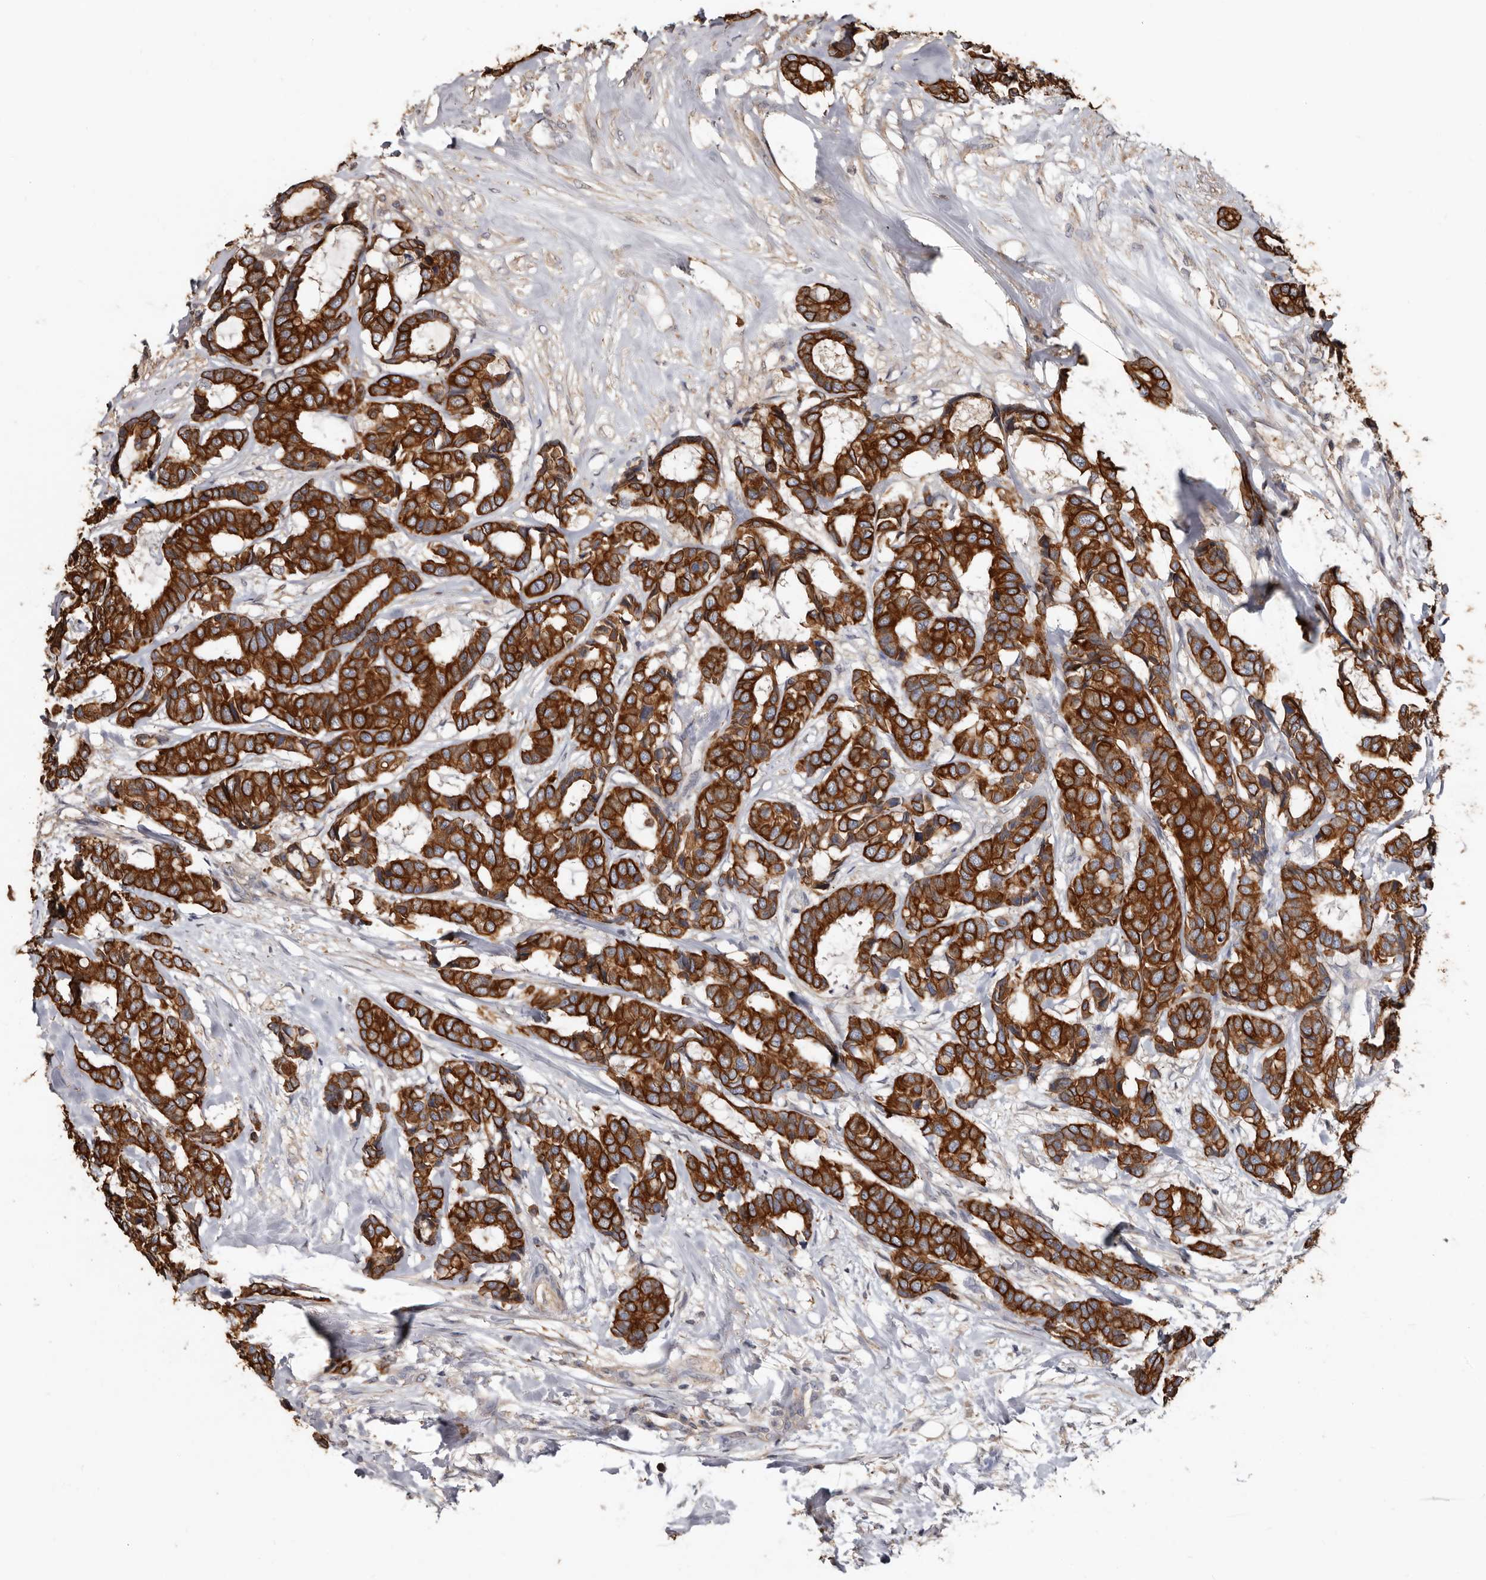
{"staining": {"intensity": "strong", "quantity": ">75%", "location": "cytoplasmic/membranous"}, "tissue": "breast cancer", "cell_type": "Tumor cells", "image_type": "cancer", "snomed": [{"axis": "morphology", "description": "Duct carcinoma"}, {"axis": "topography", "description": "Breast"}], "caption": "Protein staining exhibits strong cytoplasmic/membranous positivity in approximately >75% of tumor cells in breast cancer (invasive ductal carcinoma).", "gene": "MRPL18", "patient": {"sex": "female", "age": 87}}